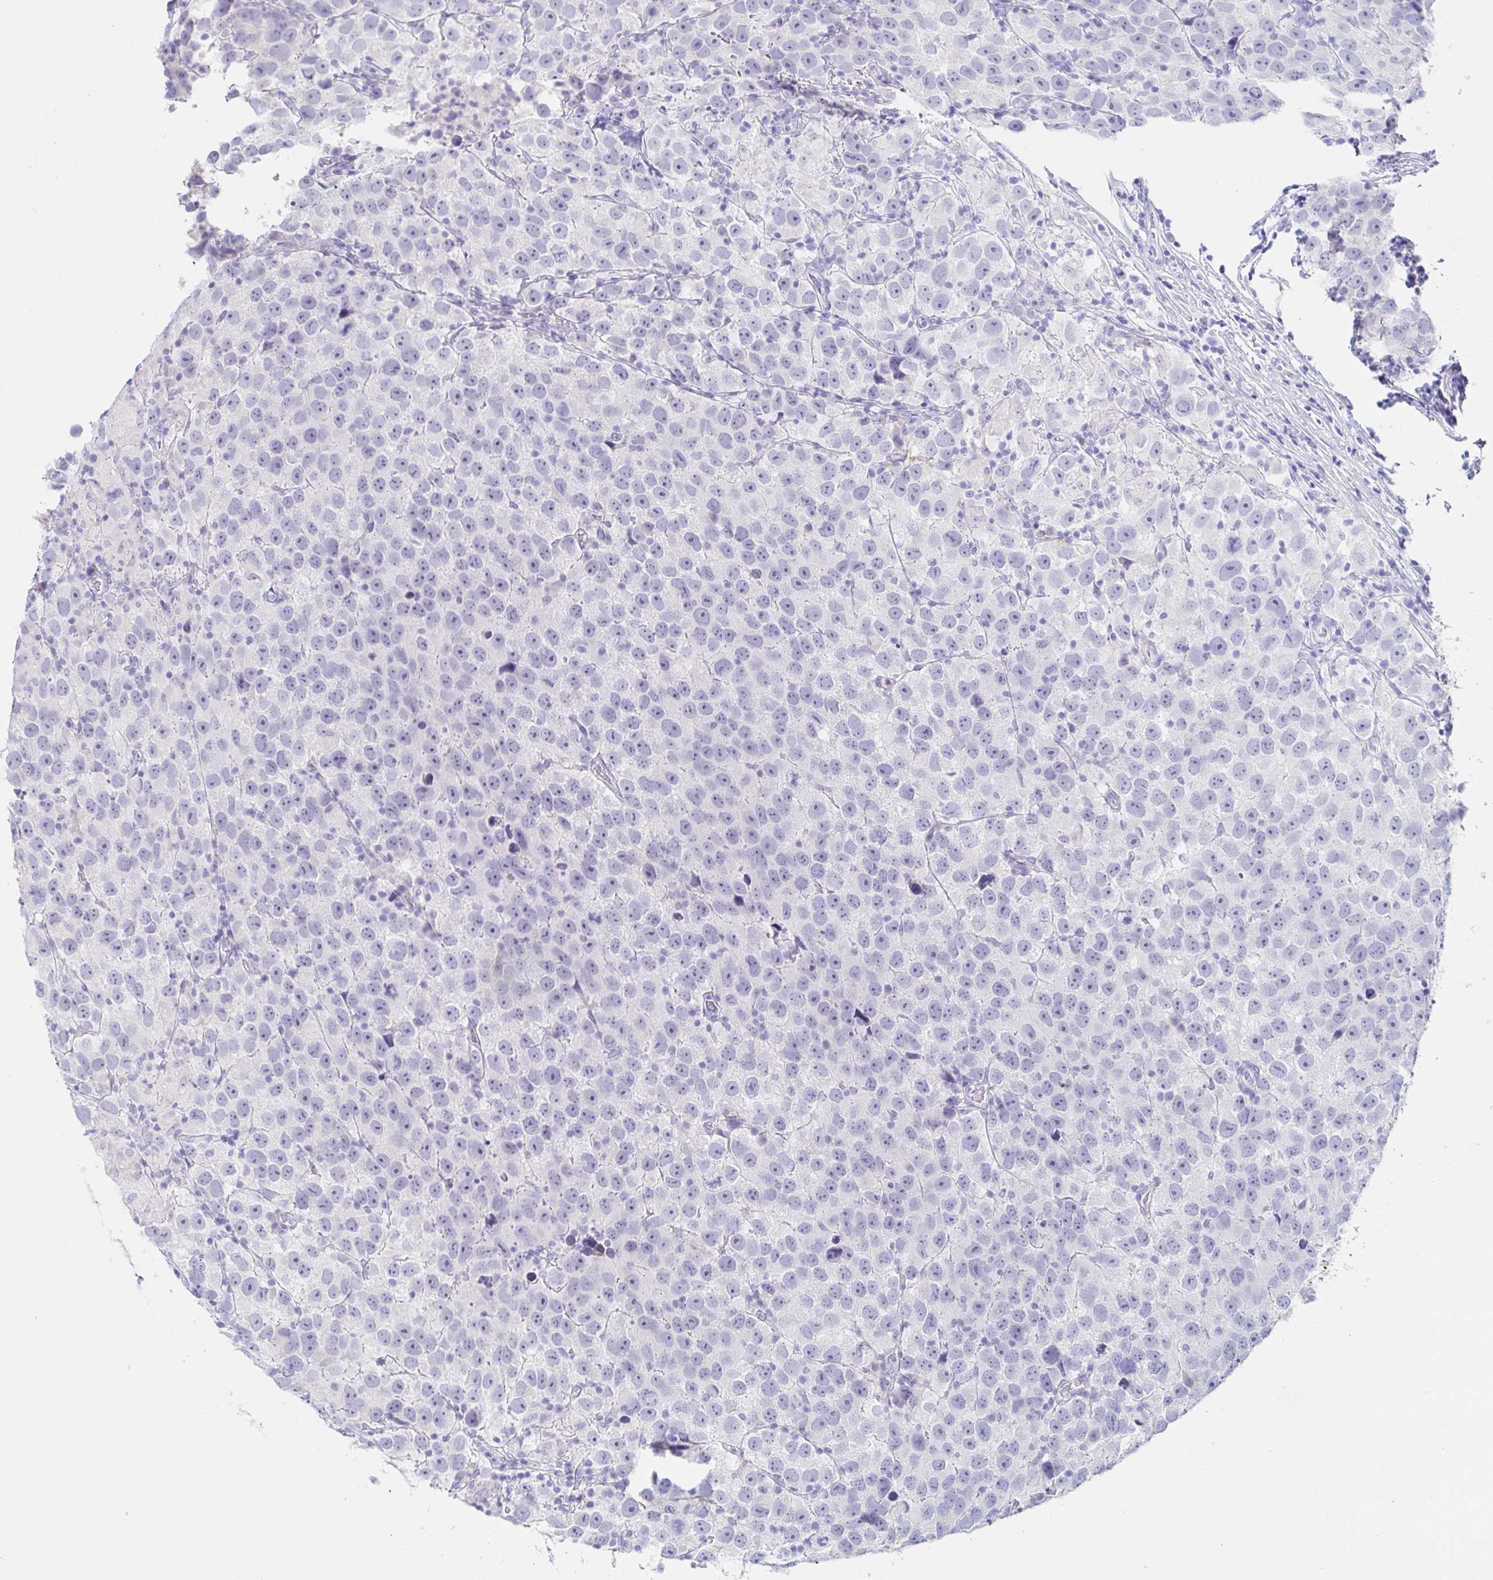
{"staining": {"intensity": "negative", "quantity": "none", "location": "none"}, "tissue": "testis cancer", "cell_type": "Tumor cells", "image_type": "cancer", "snomed": [{"axis": "morphology", "description": "Seminoma, NOS"}, {"axis": "topography", "description": "Testis"}], "caption": "High magnification brightfield microscopy of testis seminoma stained with DAB (brown) and counterstained with hematoxylin (blue): tumor cells show no significant expression. (Brightfield microscopy of DAB immunohistochemistry (IHC) at high magnification).", "gene": "C4orf17", "patient": {"sex": "male", "age": 26}}